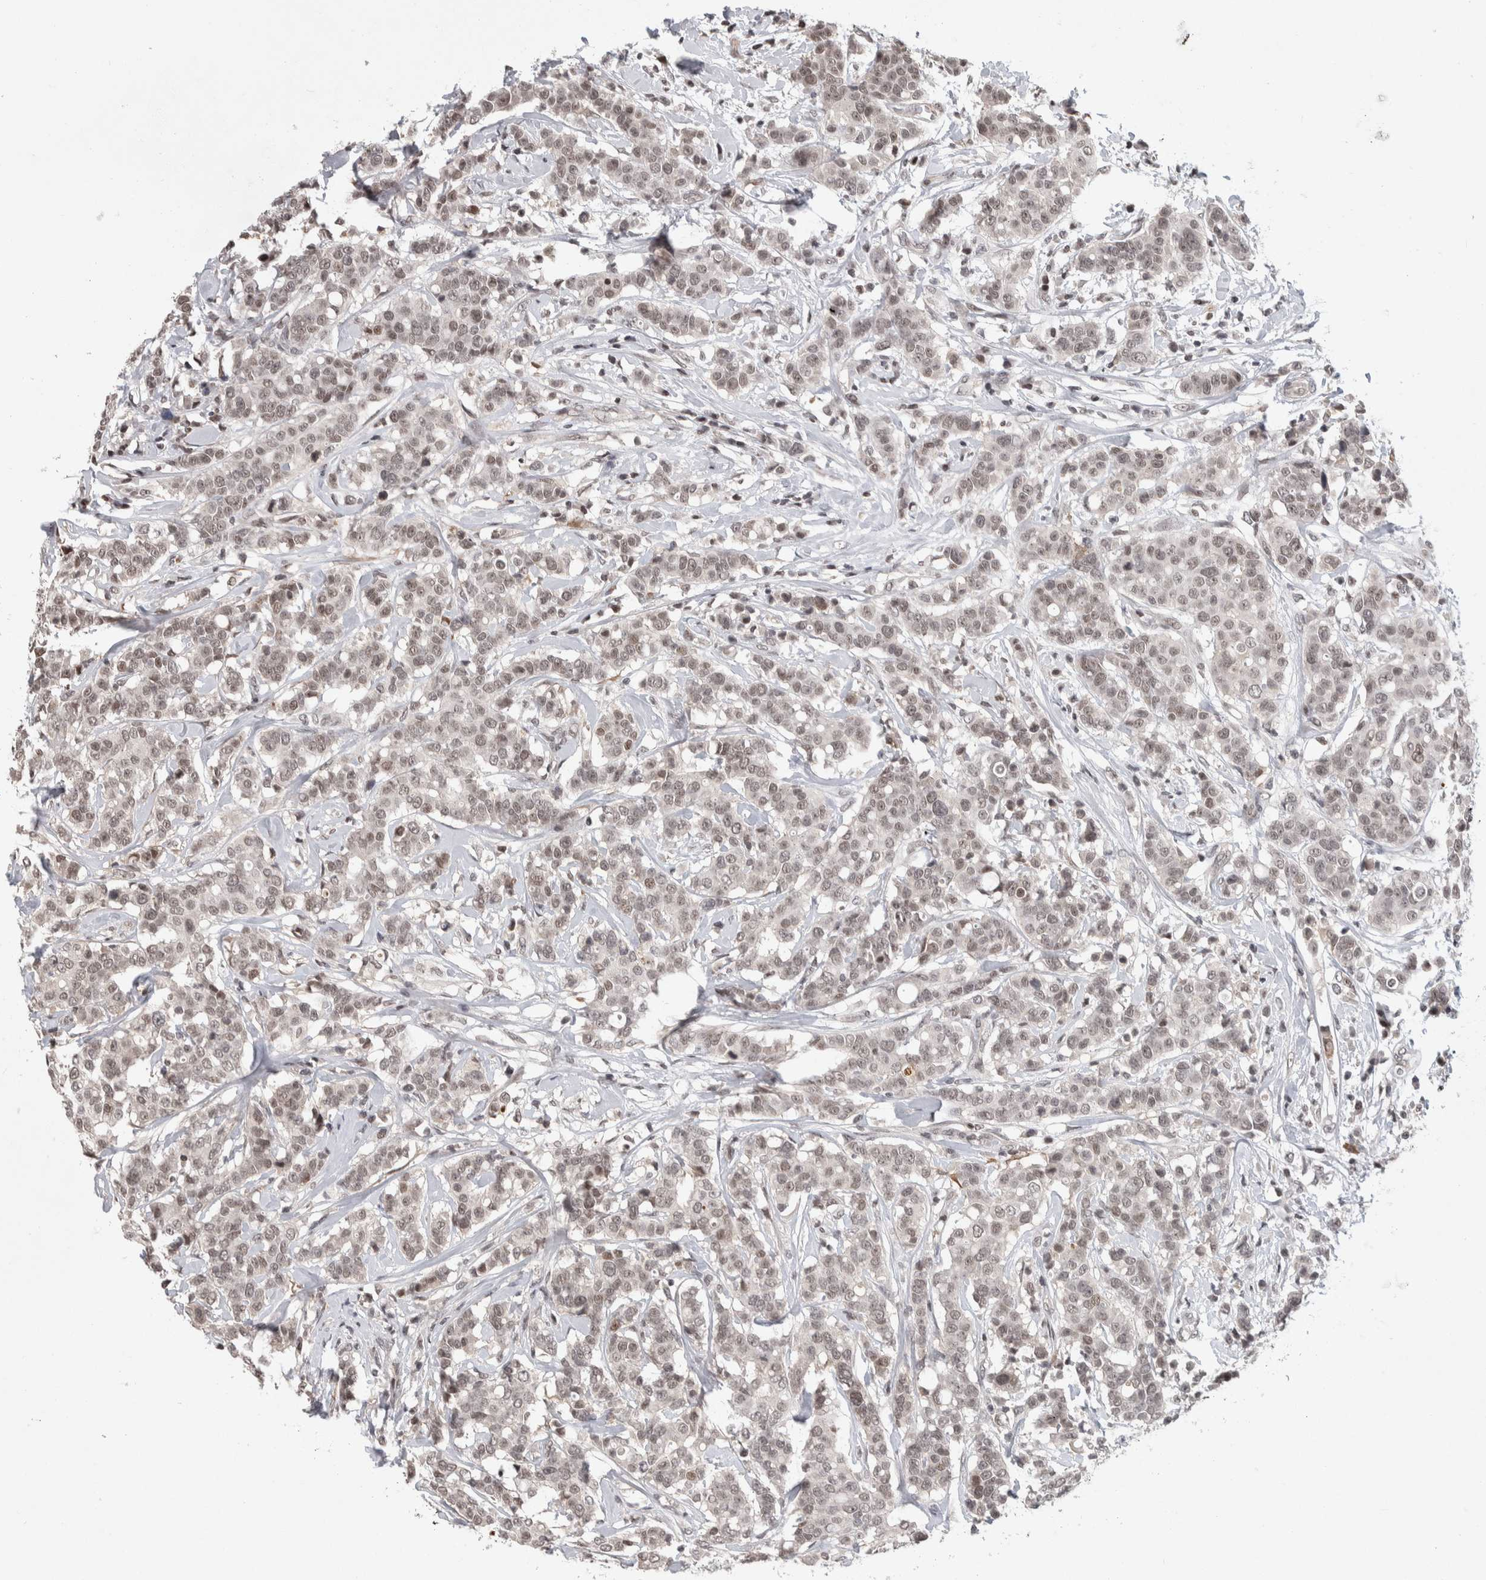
{"staining": {"intensity": "weak", "quantity": ">75%", "location": "nuclear"}, "tissue": "breast cancer", "cell_type": "Tumor cells", "image_type": "cancer", "snomed": [{"axis": "morphology", "description": "Duct carcinoma"}, {"axis": "topography", "description": "Breast"}], "caption": "Breast infiltrating ductal carcinoma stained for a protein displays weak nuclear positivity in tumor cells. Using DAB (brown) and hematoxylin (blue) stains, captured at high magnification using brightfield microscopy.", "gene": "ZSCAN21", "patient": {"sex": "female", "age": 27}}